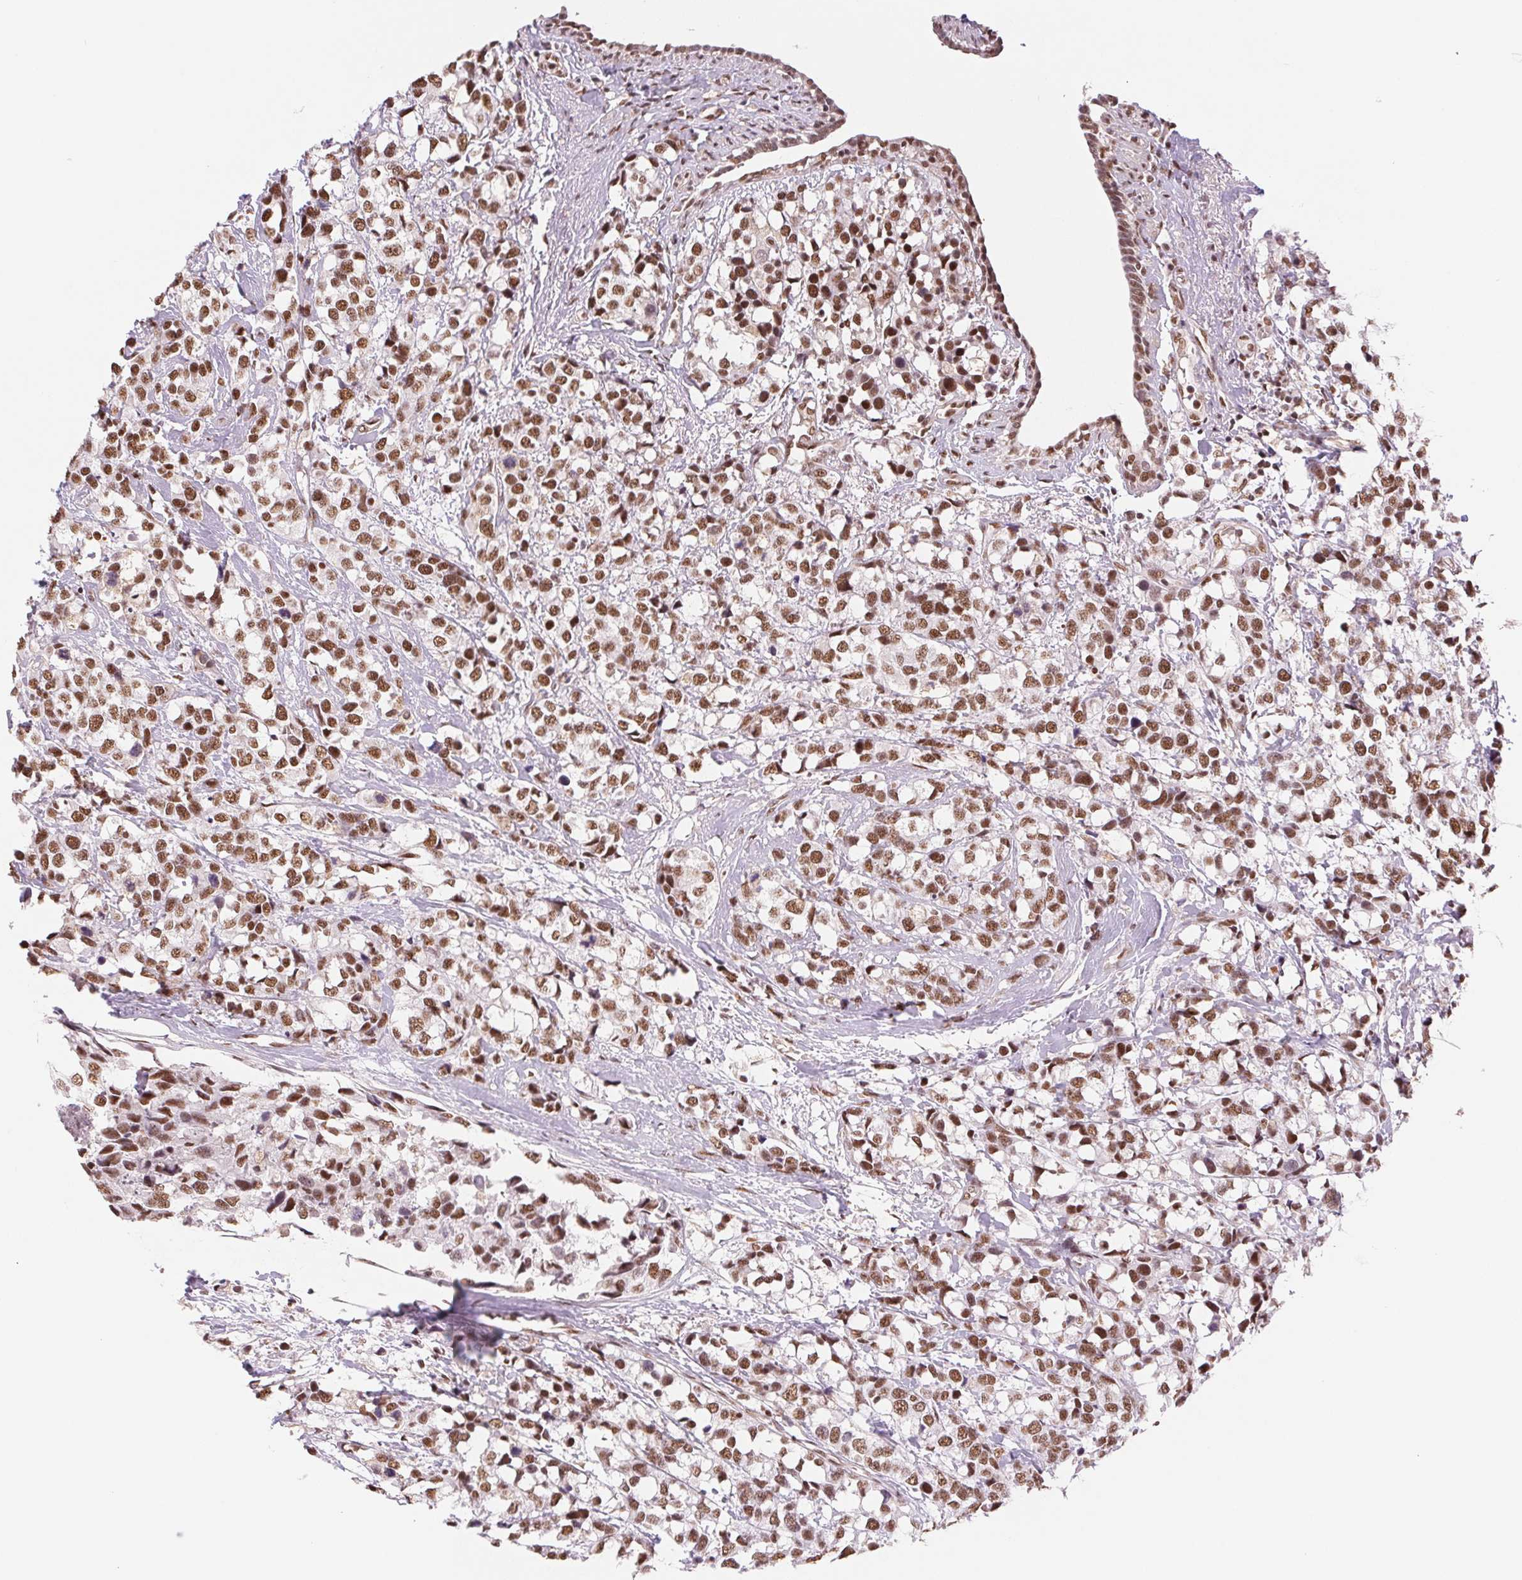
{"staining": {"intensity": "moderate", "quantity": ">75%", "location": "nuclear"}, "tissue": "breast cancer", "cell_type": "Tumor cells", "image_type": "cancer", "snomed": [{"axis": "morphology", "description": "Lobular carcinoma"}, {"axis": "topography", "description": "Breast"}], "caption": "Immunohistochemical staining of human breast lobular carcinoma displays medium levels of moderate nuclear protein positivity in approximately >75% of tumor cells. The protein is stained brown, and the nuclei are stained in blue (DAB IHC with brightfield microscopy, high magnification).", "gene": "SREK1", "patient": {"sex": "female", "age": 59}}